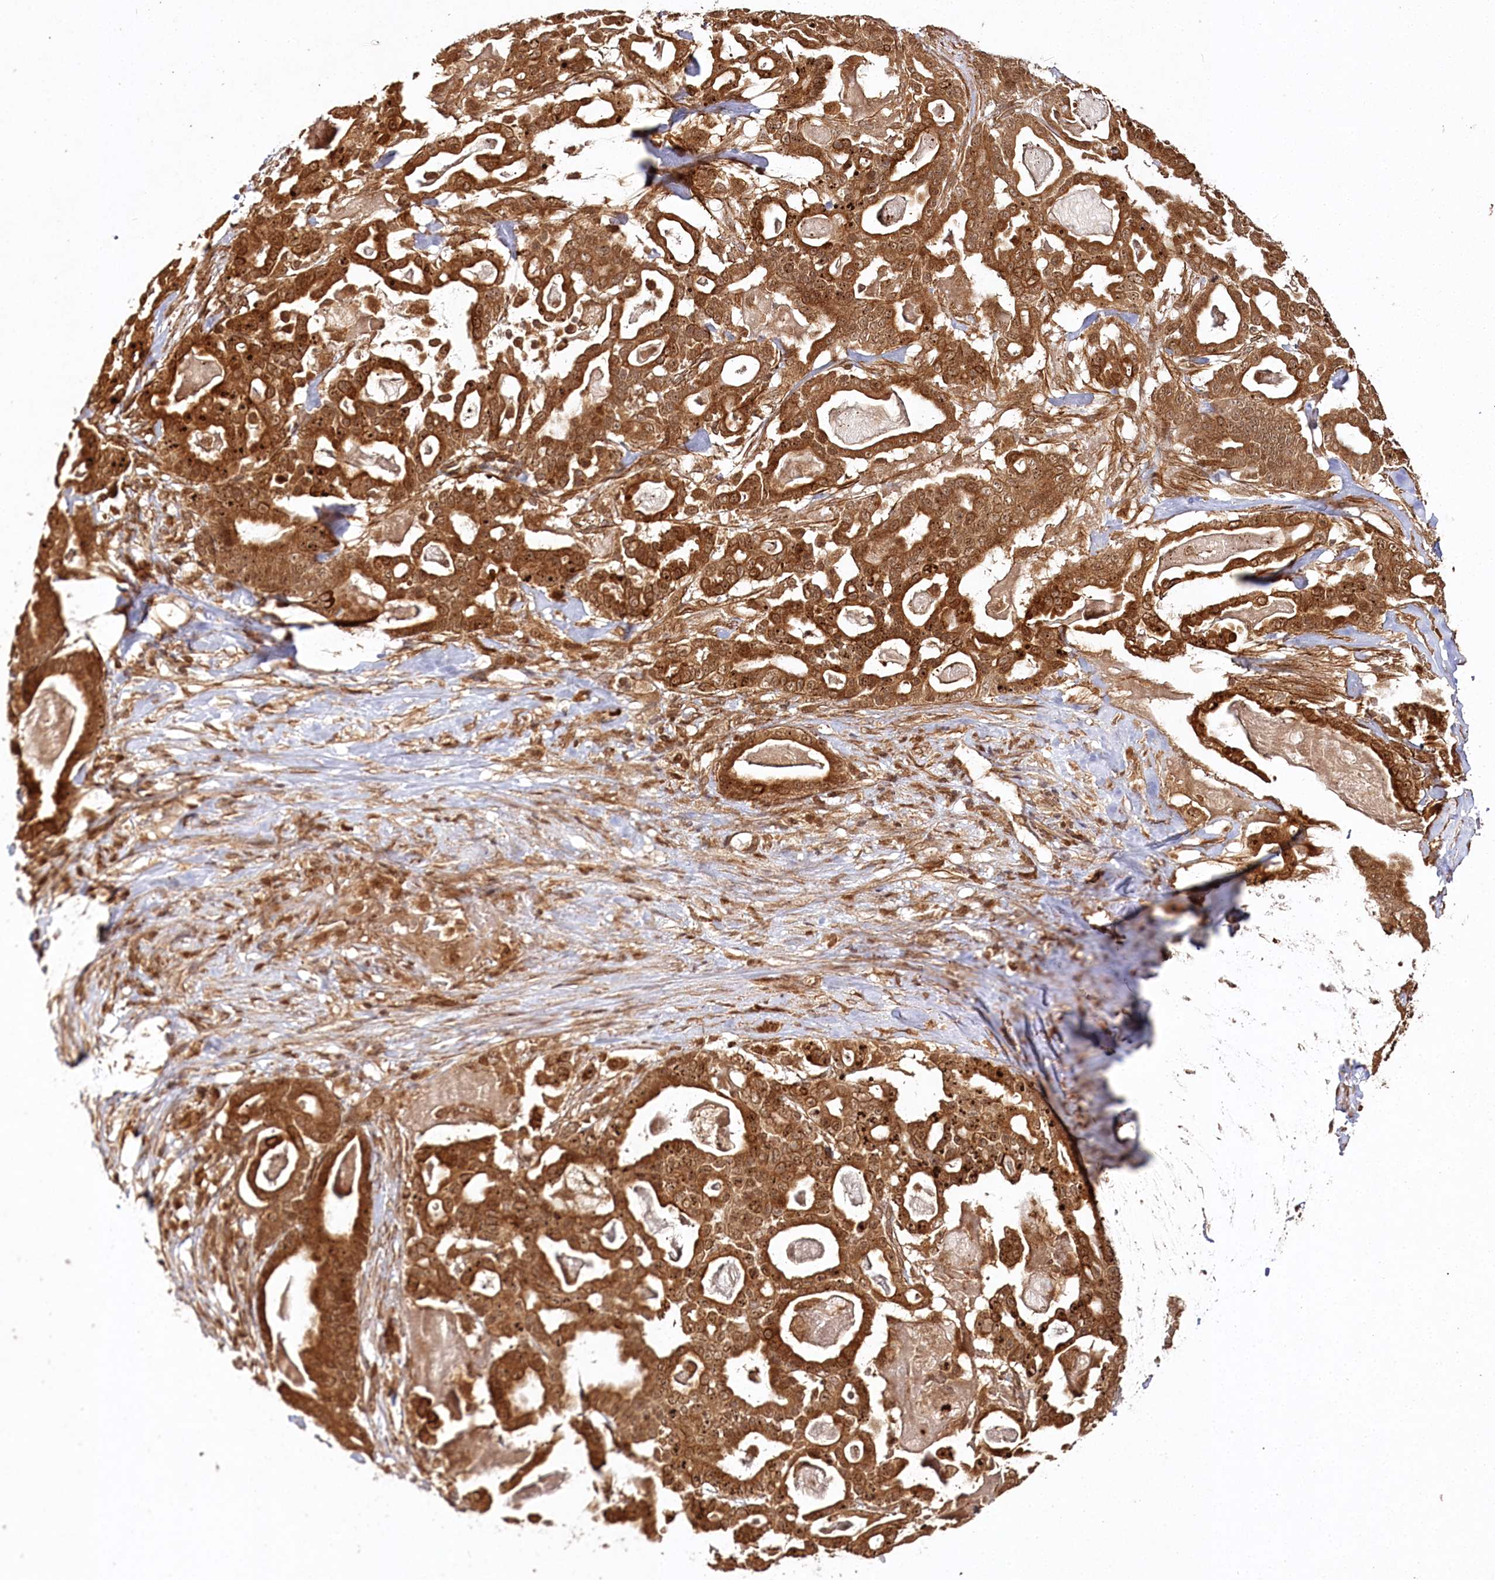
{"staining": {"intensity": "strong", "quantity": ">75%", "location": "cytoplasmic/membranous,nuclear"}, "tissue": "pancreatic cancer", "cell_type": "Tumor cells", "image_type": "cancer", "snomed": [{"axis": "morphology", "description": "Adenocarcinoma, NOS"}, {"axis": "topography", "description": "Pancreas"}], "caption": "Immunohistochemistry (IHC) staining of pancreatic adenocarcinoma, which shows high levels of strong cytoplasmic/membranous and nuclear expression in approximately >75% of tumor cells indicating strong cytoplasmic/membranous and nuclear protein expression. The staining was performed using DAB (brown) for protein detection and nuclei were counterstained in hematoxylin (blue).", "gene": "ULK2", "patient": {"sex": "male", "age": 63}}